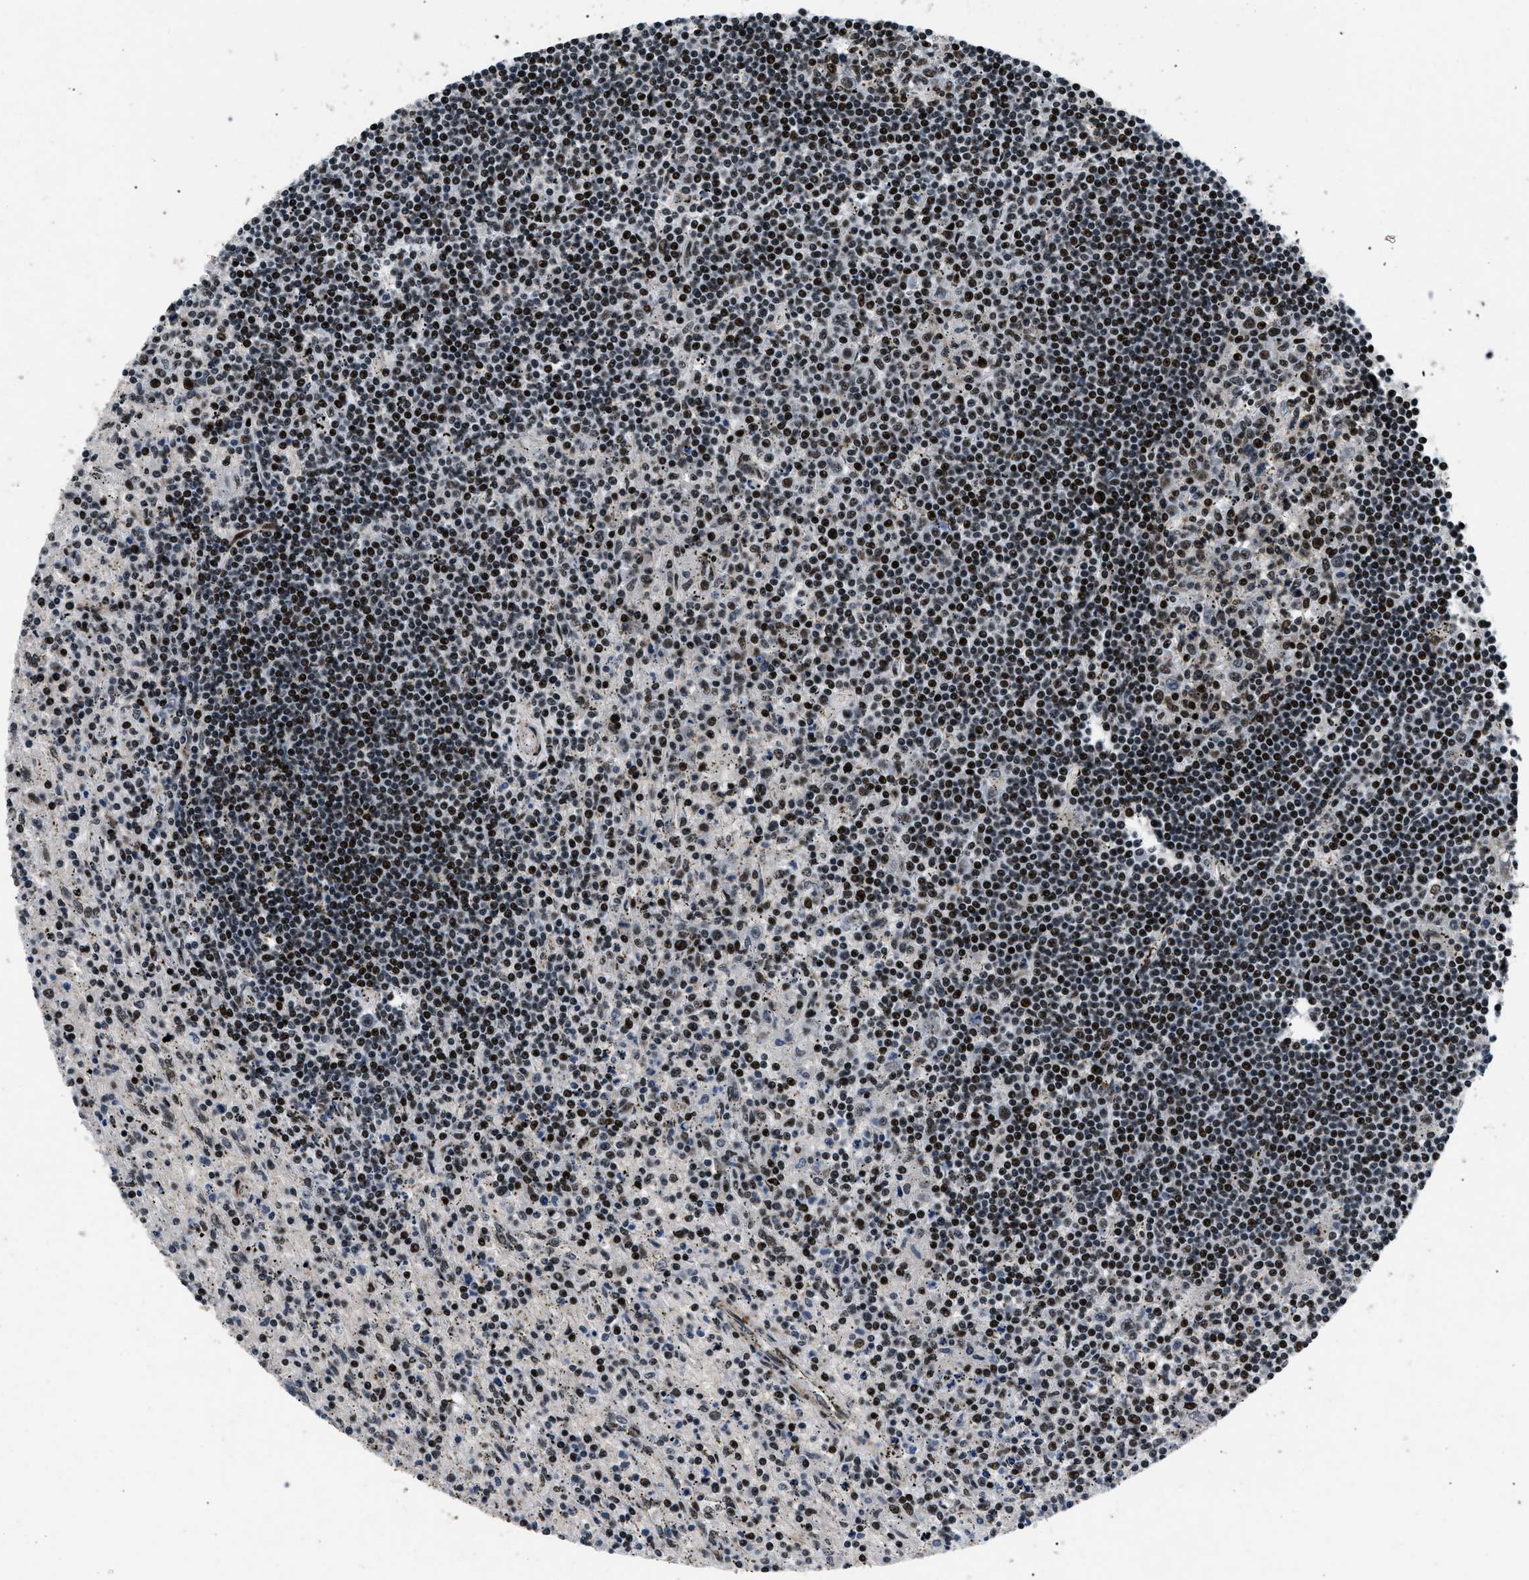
{"staining": {"intensity": "strong", "quantity": ">75%", "location": "nuclear"}, "tissue": "lymphoma", "cell_type": "Tumor cells", "image_type": "cancer", "snomed": [{"axis": "morphology", "description": "Malignant lymphoma, non-Hodgkin's type, Low grade"}, {"axis": "topography", "description": "Spleen"}], "caption": "DAB immunohistochemical staining of human lymphoma exhibits strong nuclear protein staining in approximately >75% of tumor cells.", "gene": "SMARCB1", "patient": {"sex": "male", "age": 76}}